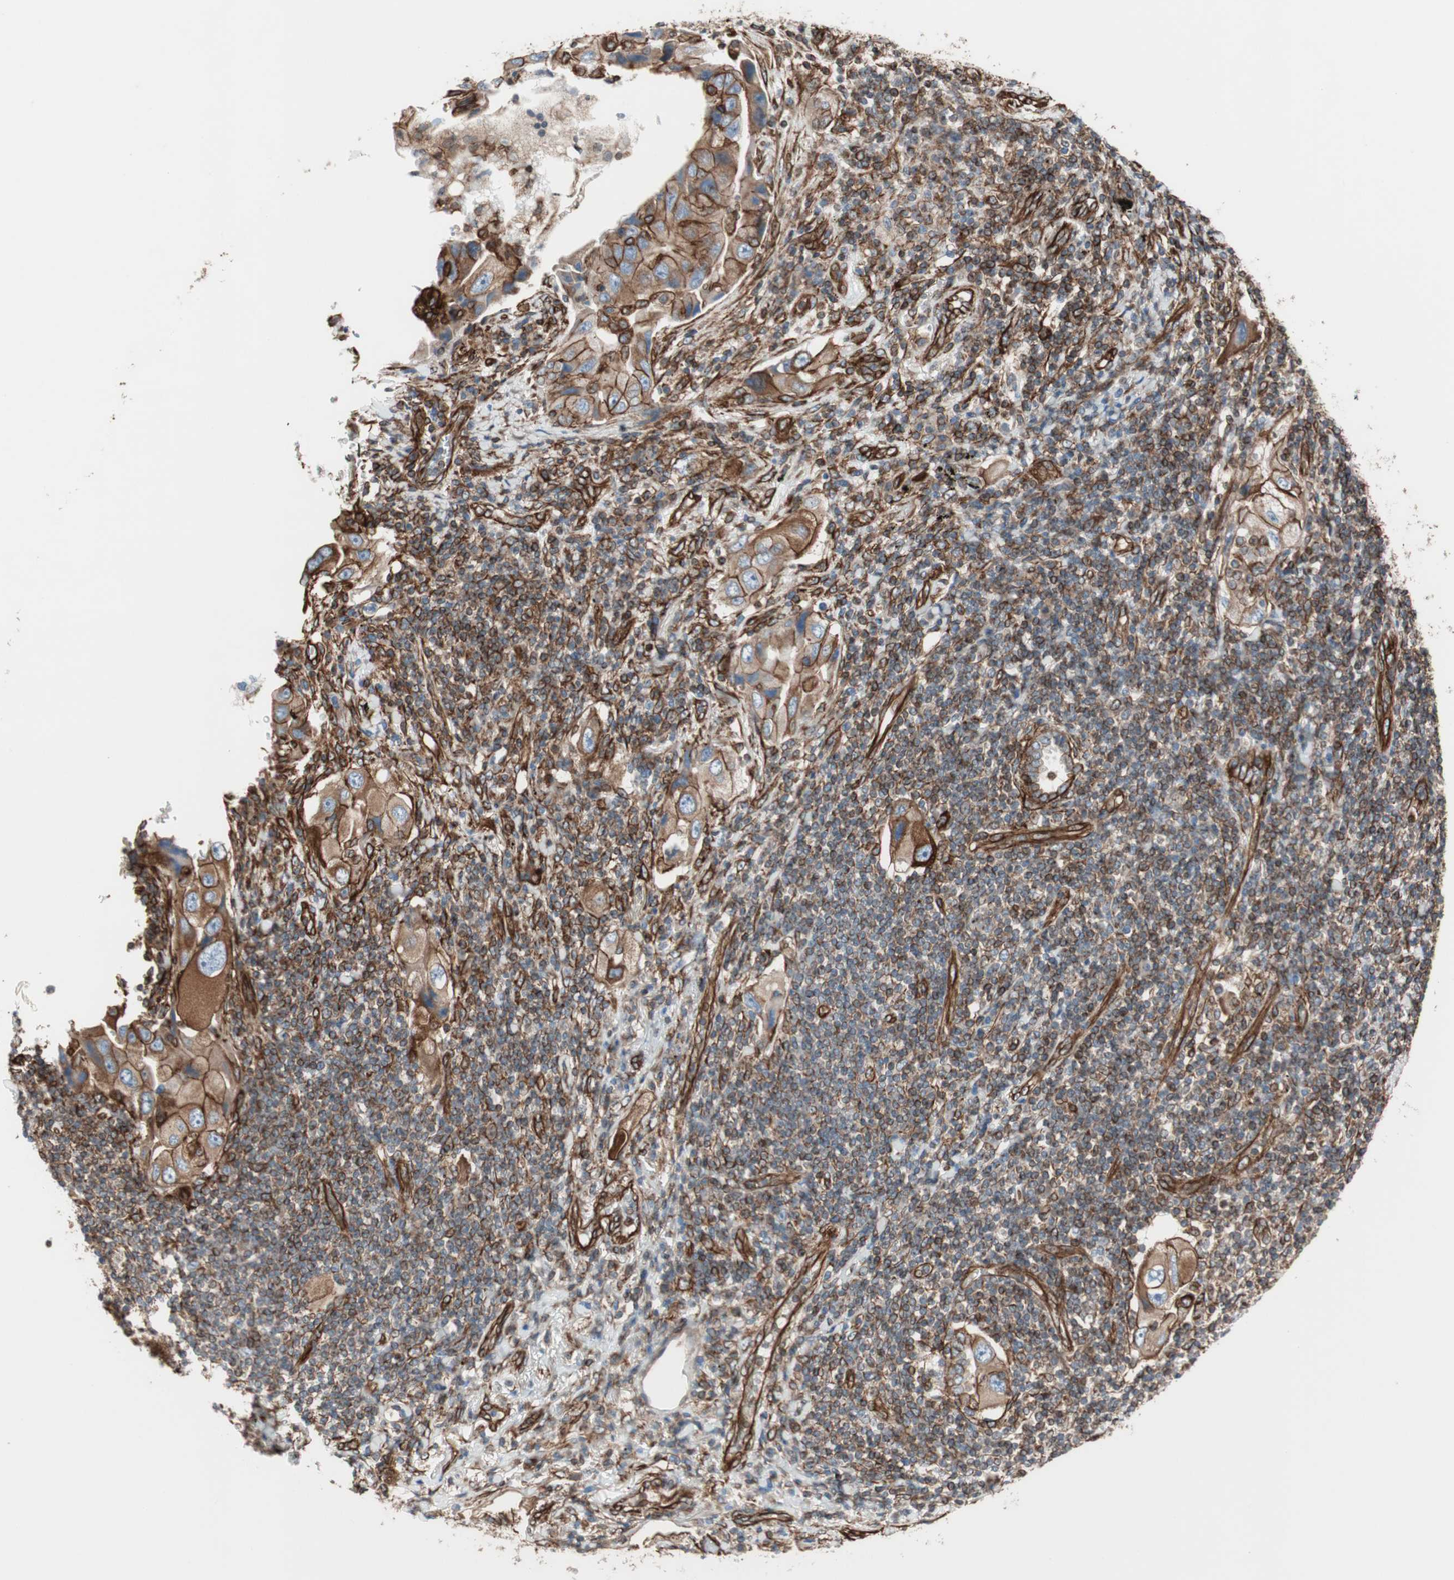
{"staining": {"intensity": "strong", "quantity": ">75%", "location": "cytoplasmic/membranous"}, "tissue": "lung cancer", "cell_type": "Tumor cells", "image_type": "cancer", "snomed": [{"axis": "morphology", "description": "Adenocarcinoma, NOS"}, {"axis": "topography", "description": "Lung"}], "caption": "Brown immunohistochemical staining in human lung cancer exhibits strong cytoplasmic/membranous staining in about >75% of tumor cells.", "gene": "TCTA", "patient": {"sex": "female", "age": 65}}